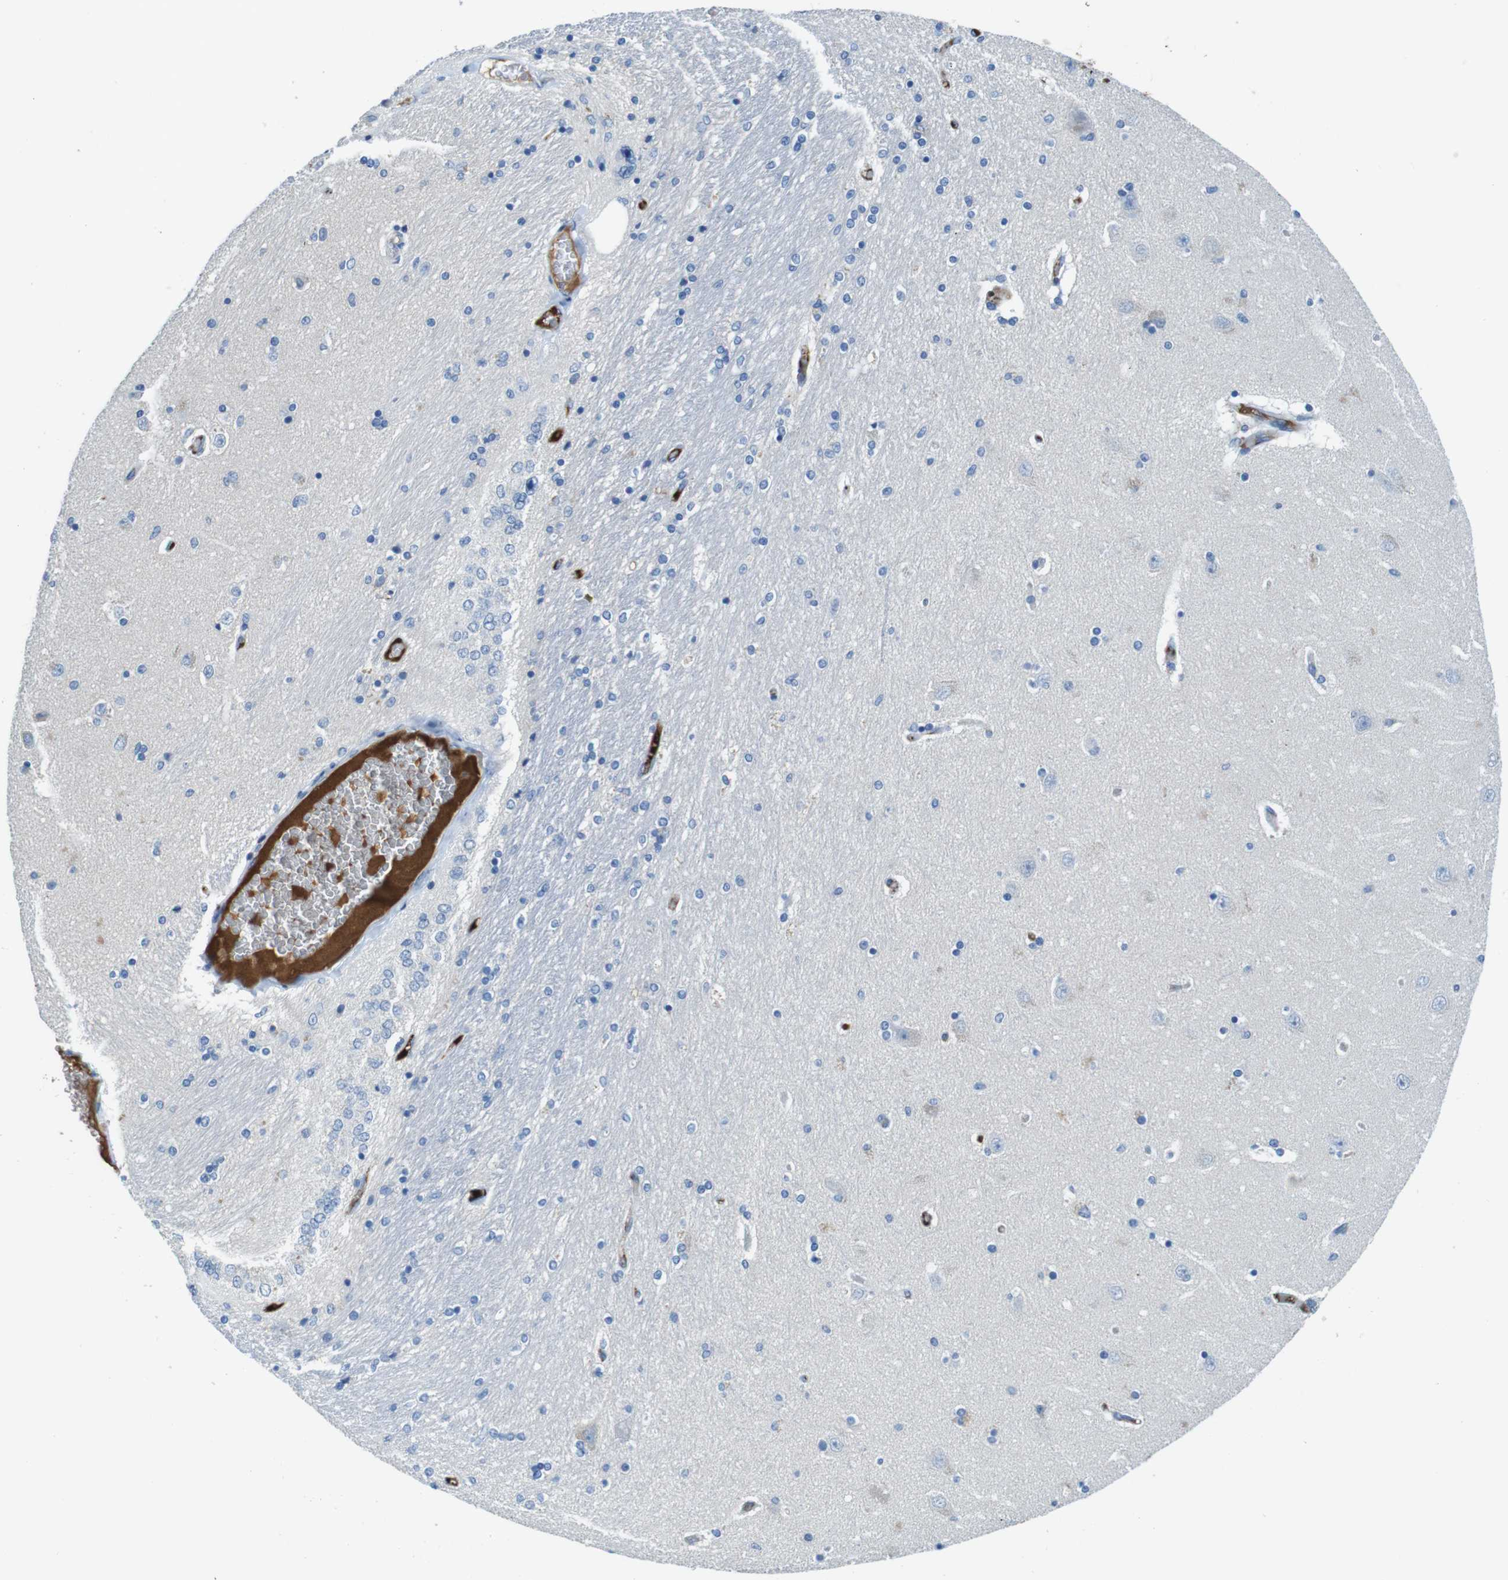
{"staining": {"intensity": "negative", "quantity": "none", "location": "none"}, "tissue": "hippocampus", "cell_type": "Glial cells", "image_type": "normal", "snomed": [{"axis": "morphology", "description": "Normal tissue, NOS"}, {"axis": "topography", "description": "Hippocampus"}], "caption": "Immunohistochemistry histopathology image of normal hippocampus: hippocampus stained with DAB (3,3'-diaminobenzidine) reveals no significant protein staining in glial cells. (DAB immunohistochemistry (IHC), high magnification).", "gene": "TMPRSS15", "patient": {"sex": "female", "age": 54}}